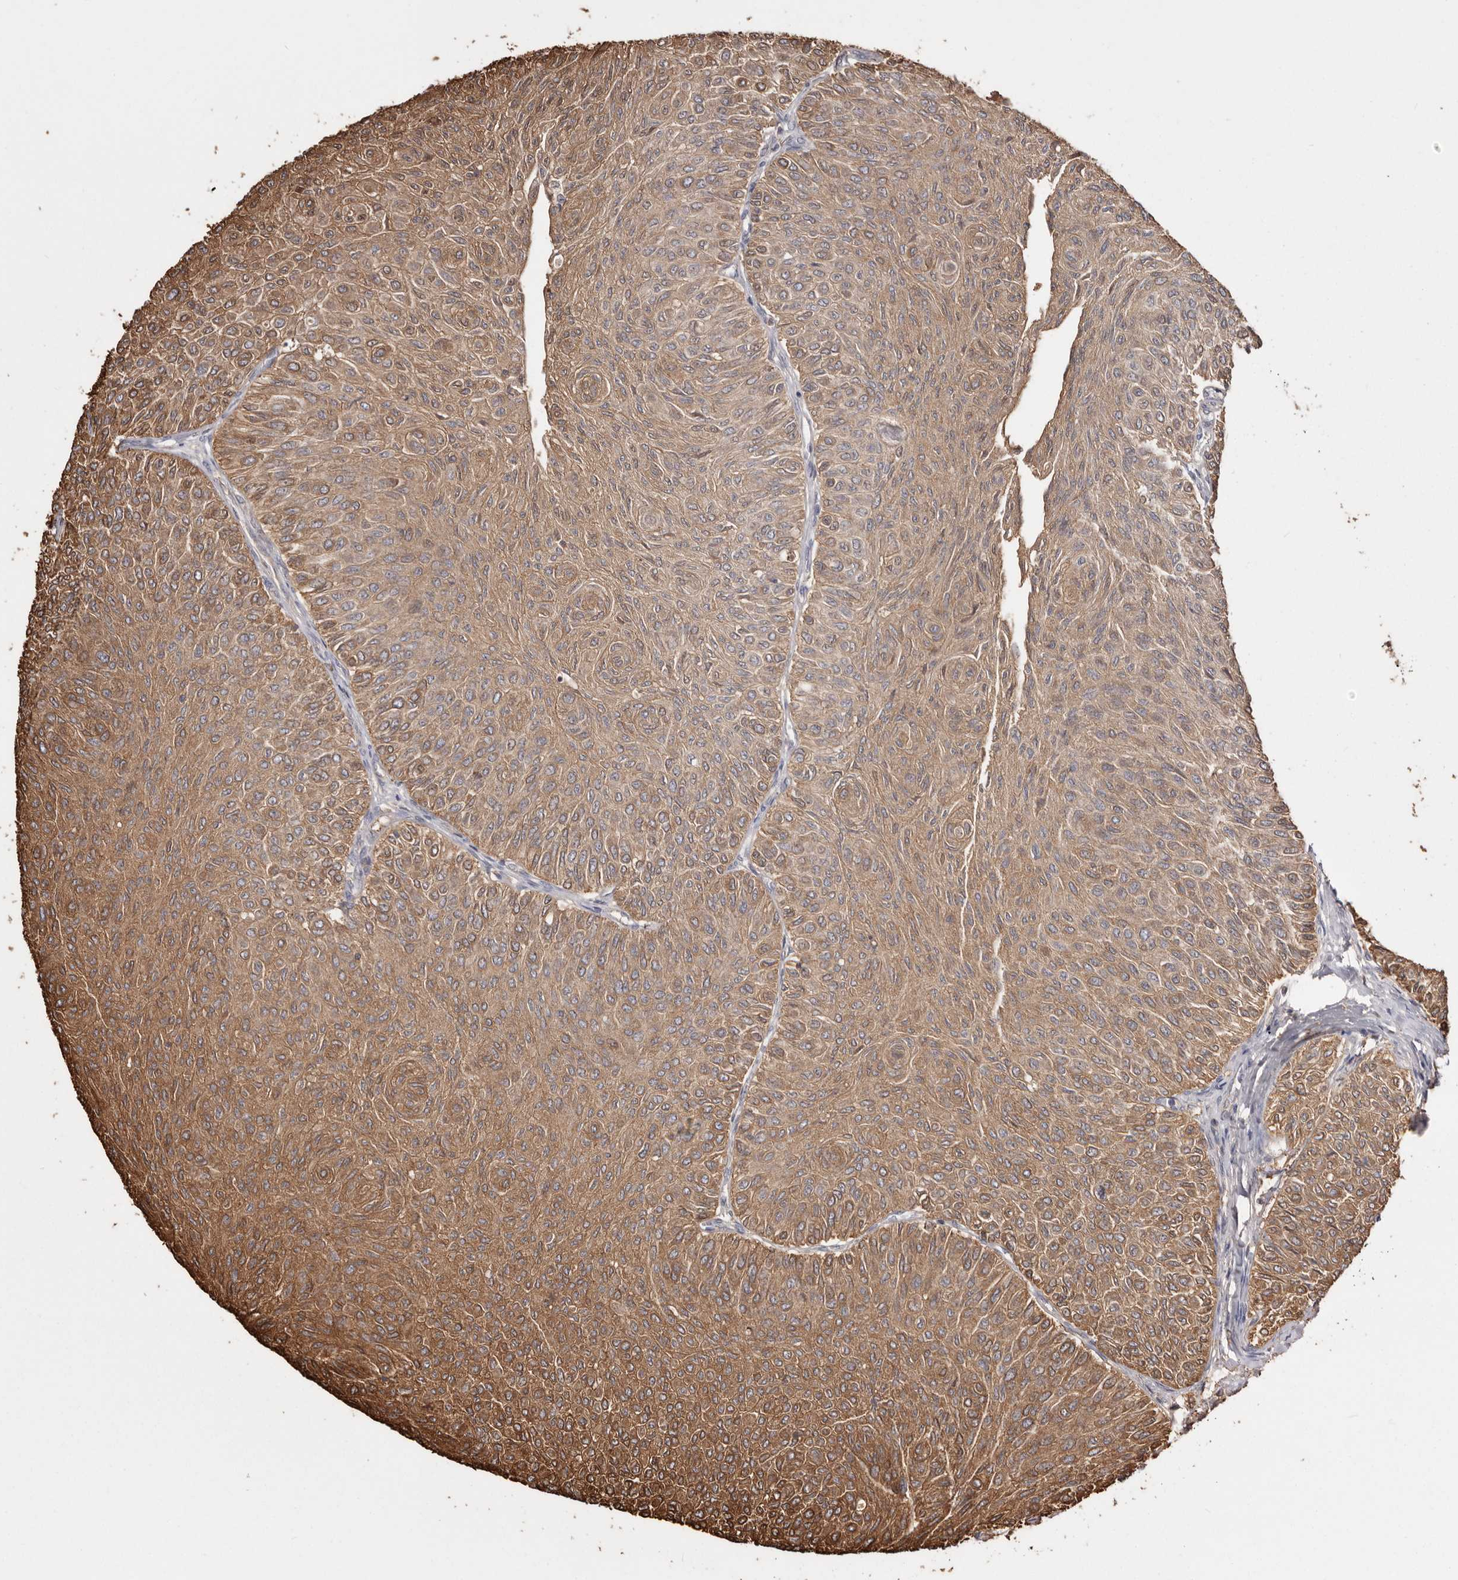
{"staining": {"intensity": "moderate", "quantity": ">75%", "location": "cytoplasmic/membranous"}, "tissue": "urothelial cancer", "cell_type": "Tumor cells", "image_type": "cancer", "snomed": [{"axis": "morphology", "description": "Urothelial carcinoma, Low grade"}, {"axis": "topography", "description": "Urinary bladder"}], "caption": "Protein staining reveals moderate cytoplasmic/membranous positivity in about >75% of tumor cells in urothelial cancer.", "gene": "PKM", "patient": {"sex": "male", "age": 78}}